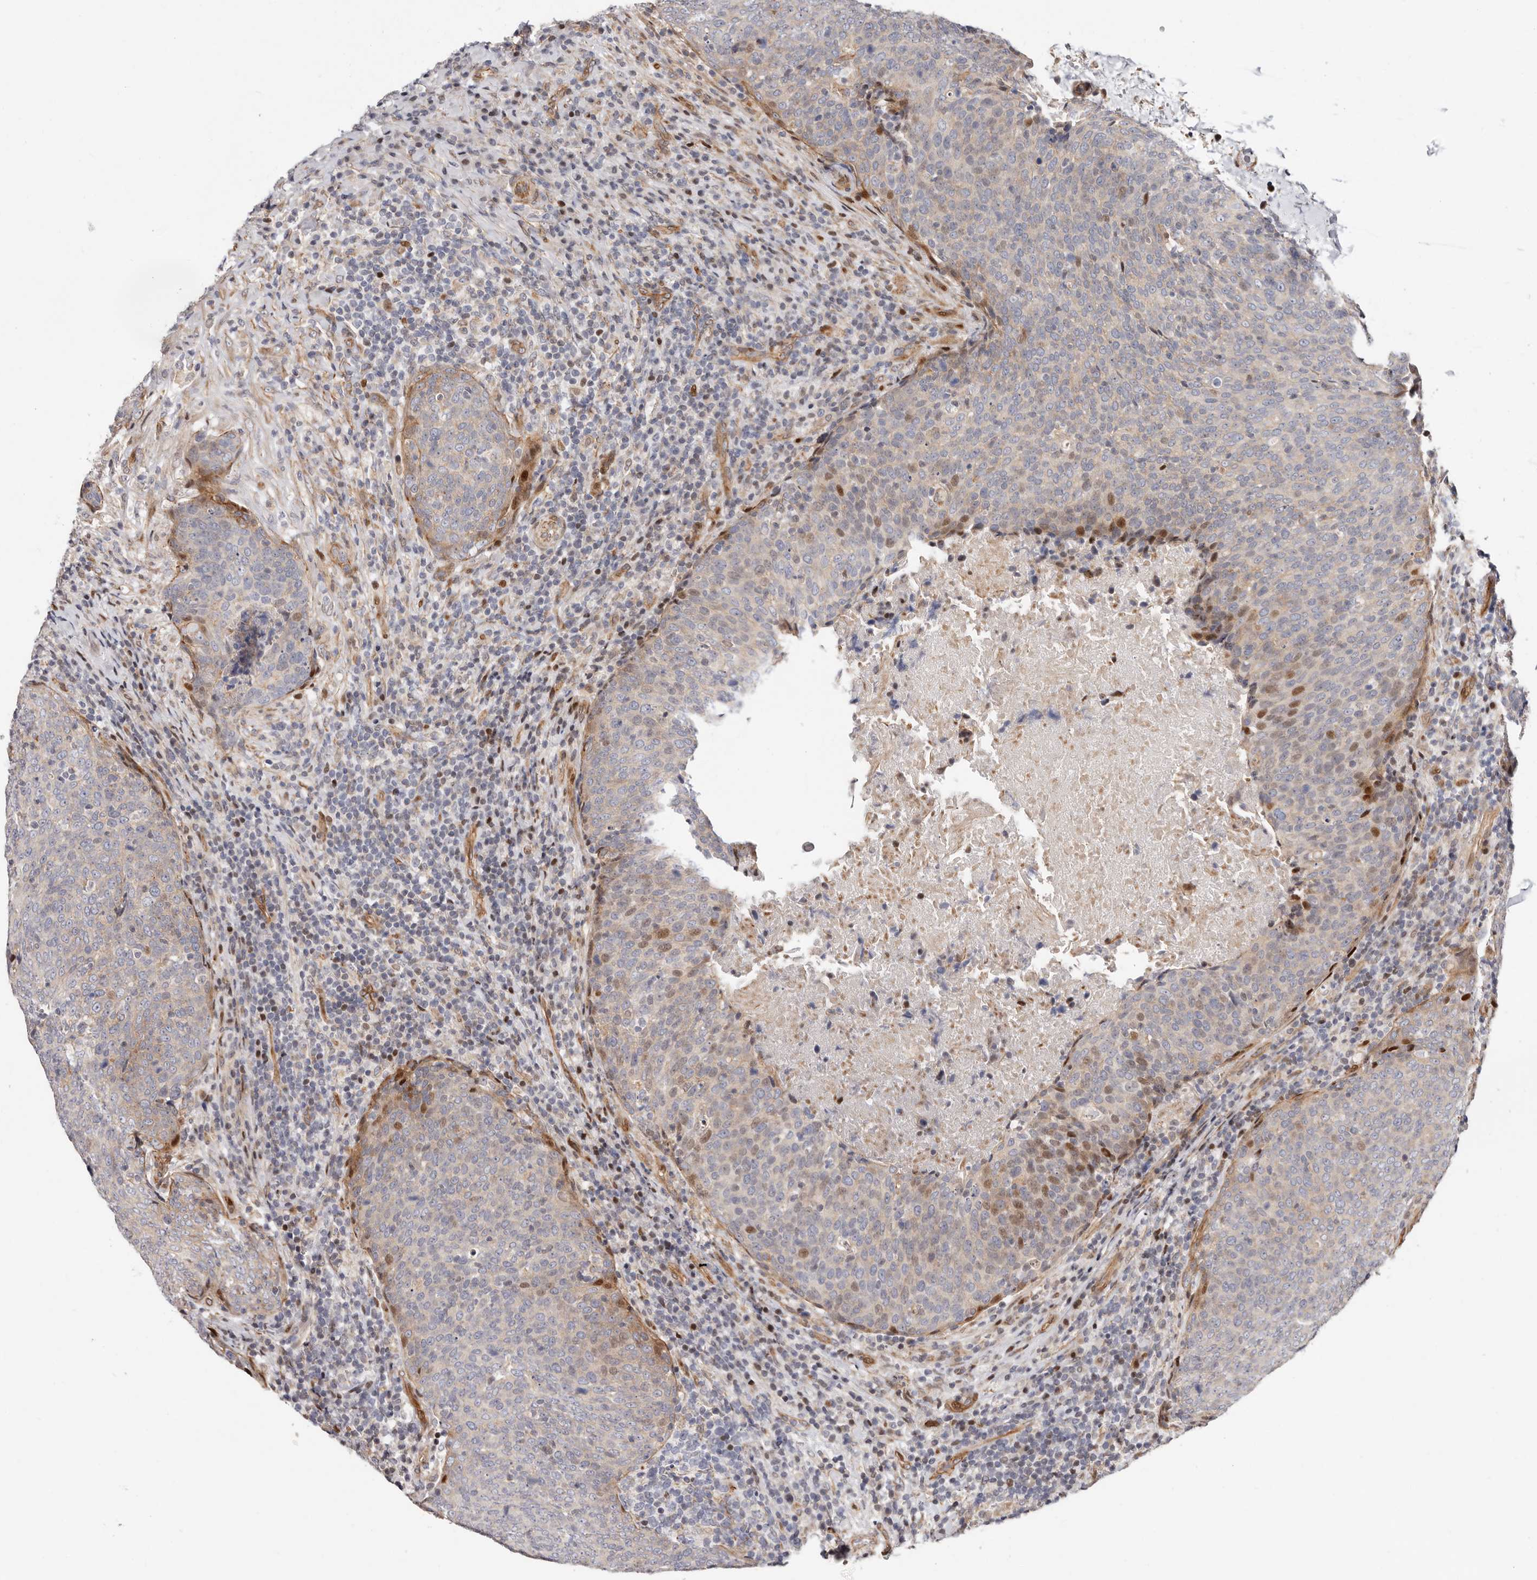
{"staining": {"intensity": "moderate", "quantity": "<25%", "location": "cytoplasmic/membranous,nuclear"}, "tissue": "head and neck cancer", "cell_type": "Tumor cells", "image_type": "cancer", "snomed": [{"axis": "morphology", "description": "Squamous cell carcinoma, NOS"}, {"axis": "morphology", "description": "Squamous cell carcinoma, metastatic, NOS"}, {"axis": "topography", "description": "Lymph node"}, {"axis": "topography", "description": "Head-Neck"}], "caption": "Immunohistochemistry (IHC) image of human metastatic squamous cell carcinoma (head and neck) stained for a protein (brown), which displays low levels of moderate cytoplasmic/membranous and nuclear expression in approximately <25% of tumor cells.", "gene": "EPHX3", "patient": {"sex": "male", "age": 62}}